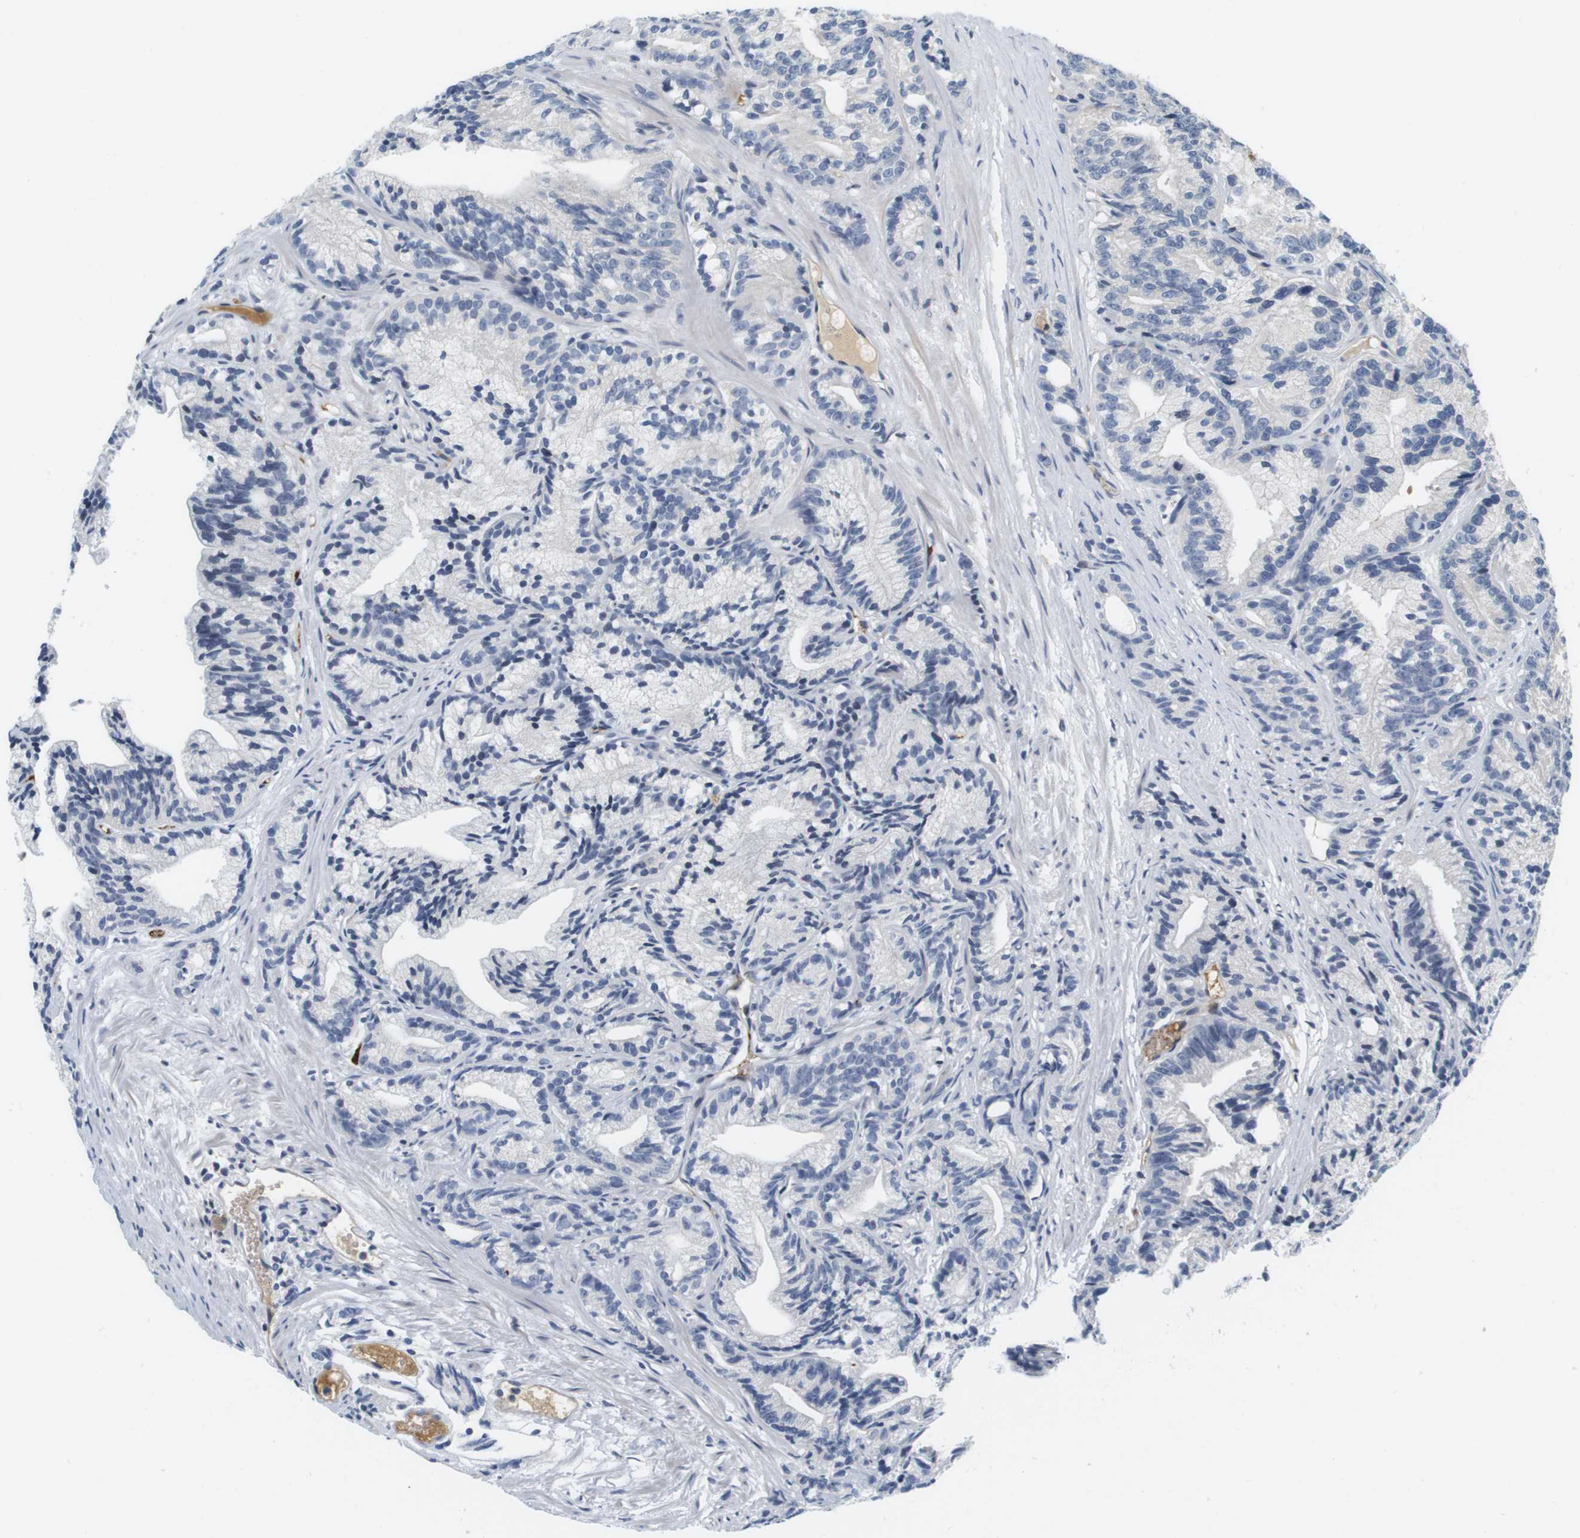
{"staining": {"intensity": "negative", "quantity": "none", "location": "none"}, "tissue": "prostate cancer", "cell_type": "Tumor cells", "image_type": "cancer", "snomed": [{"axis": "morphology", "description": "Adenocarcinoma, Low grade"}, {"axis": "topography", "description": "Prostate"}], "caption": "Tumor cells are negative for protein expression in human prostate cancer.", "gene": "KCNJ5", "patient": {"sex": "male", "age": 89}}